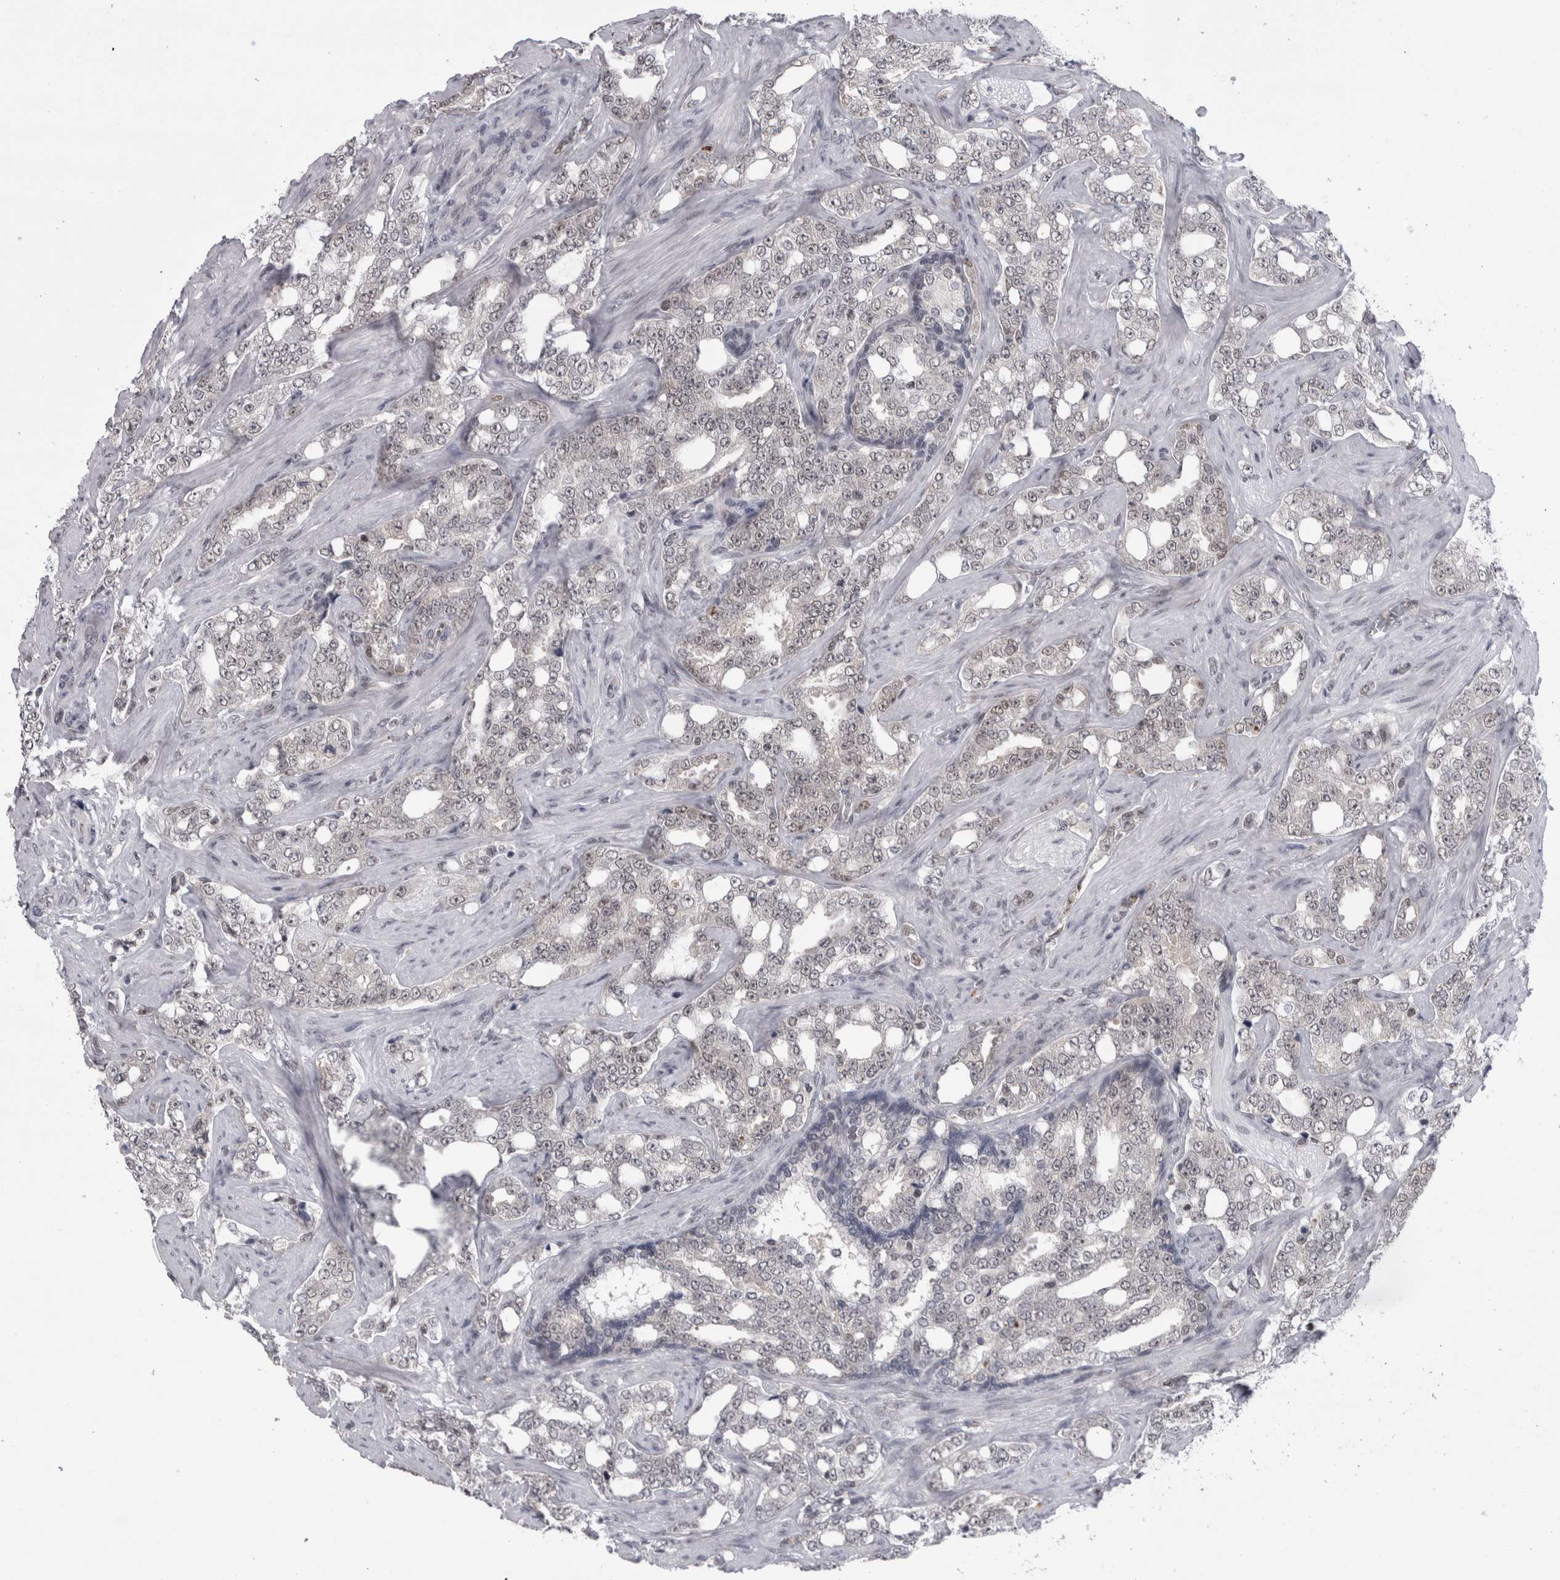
{"staining": {"intensity": "weak", "quantity": "25%-75%", "location": "nuclear"}, "tissue": "prostate cancer", "cell_type": "Tumor cells", "image_type": "cancer", "snomed": [{"axis": "morphology", "description": "Adenocarcinoma, High grade"}, {"axis": "topography", "description": "Prostate"}], "caption": "This is a histology image of immunohistochemistry staining of adenocarcinoma (high-grade) (prostate), which shows weak staining in the nuclear of tumor cells.", "gene": "PSMB2", "patient": {"sex": "male", "age": 64}}